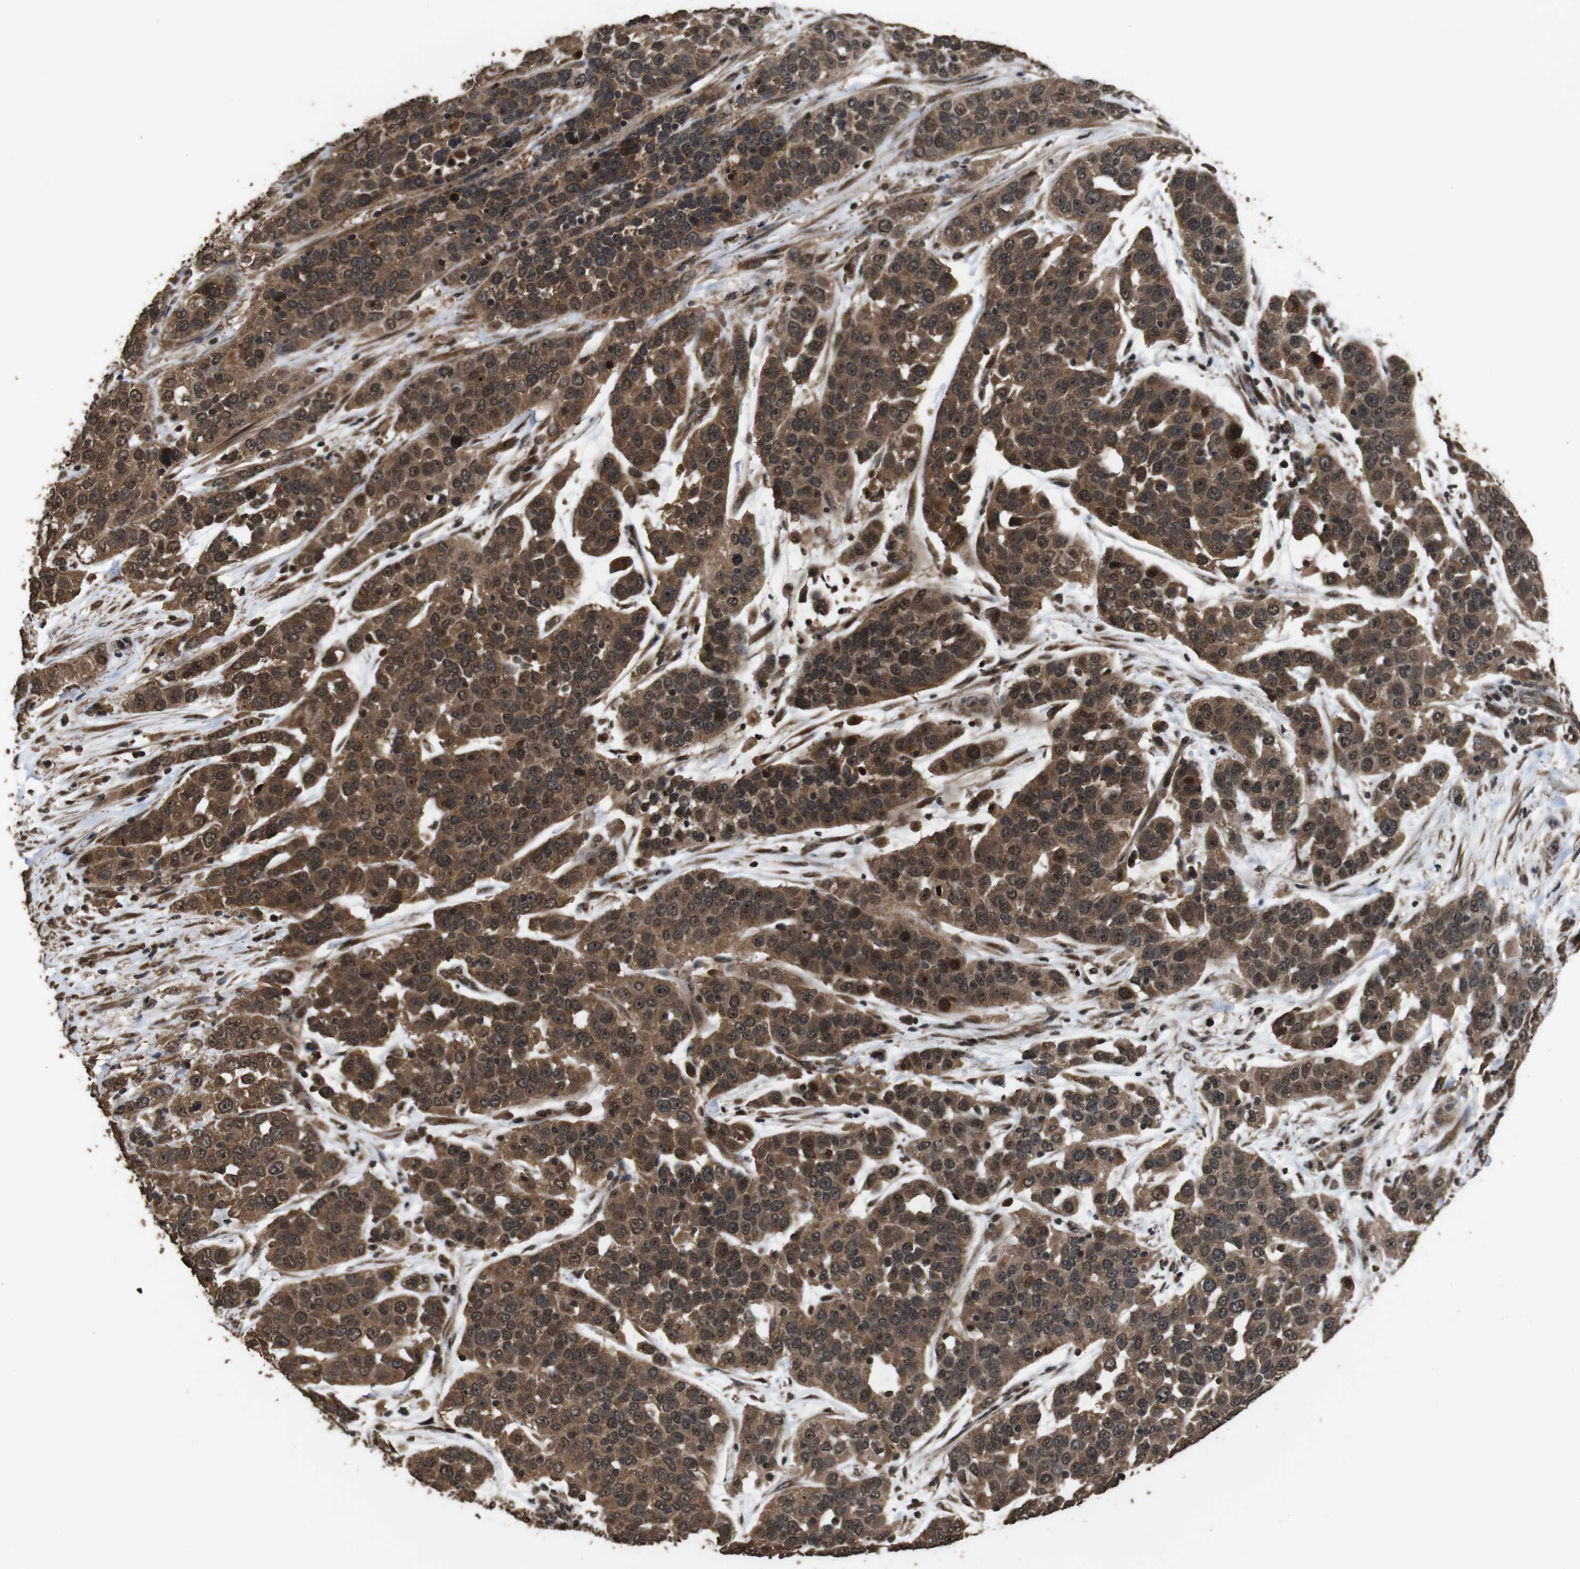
{"staining": {"intensity": "strong", "quantity": ">75%", "location": "cytoplasmic/membranous"}, "tissue": "urothelial cancer", "cell_type": "Tumor cells", "image_type": "cancer", "snomed": [{"axis": "morphology", "description": "Urothelial carcinoma, High grade"}, {"axis": "topography", "description": "Urinary bladder"}], "caption": "High-magnification brightfield microscopy of urothelial carcinoma (high-grade) stained with DAB (3,3'-diaminobenzidine) (brown) and counterstained with hematoxylin (blue). tumor cells exhibit strong cytoplasmic/membranous expression is present in approximately>75% of cells.", "gene": "RRAS2", "patient": {"sex": "female", "age": 80}}